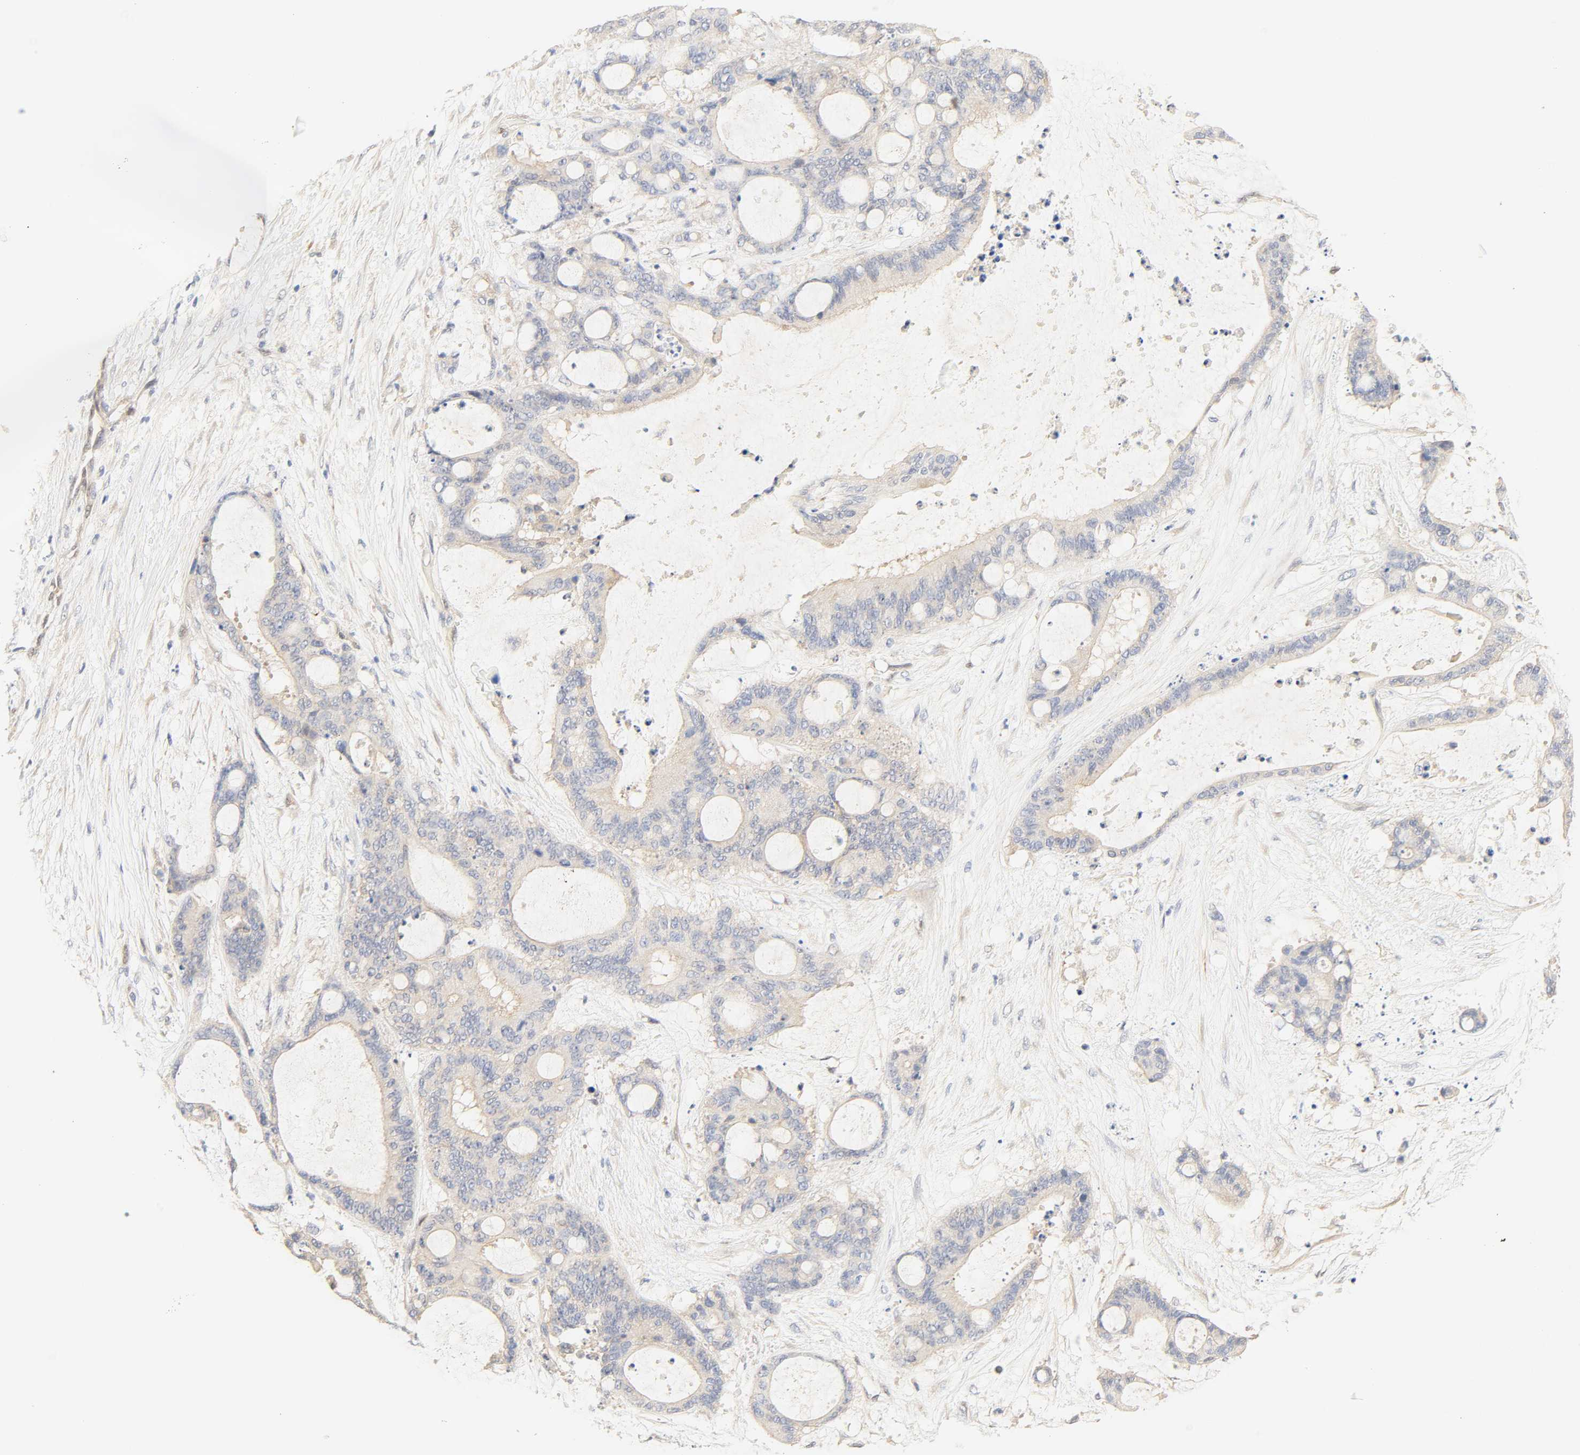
{"staining": {"intensity": "negative", "quantity": "none", "location": "none"}, "tissue": "liver cancer", "cell_type": "Tumor cells", "image_type": "cancer", "snomed": [{"axis": "morphology", "description": "Cholangiocarcinoma"}, {"axis": "topography", "description": "Liver"}], "caption": "Protein analysis of cholangiocarcinoma (liver) exhibits no significant staining in tumor cells.", "gene": "BORCS8-MEF2B", "patient": {"sex": "female", "age": 73}}